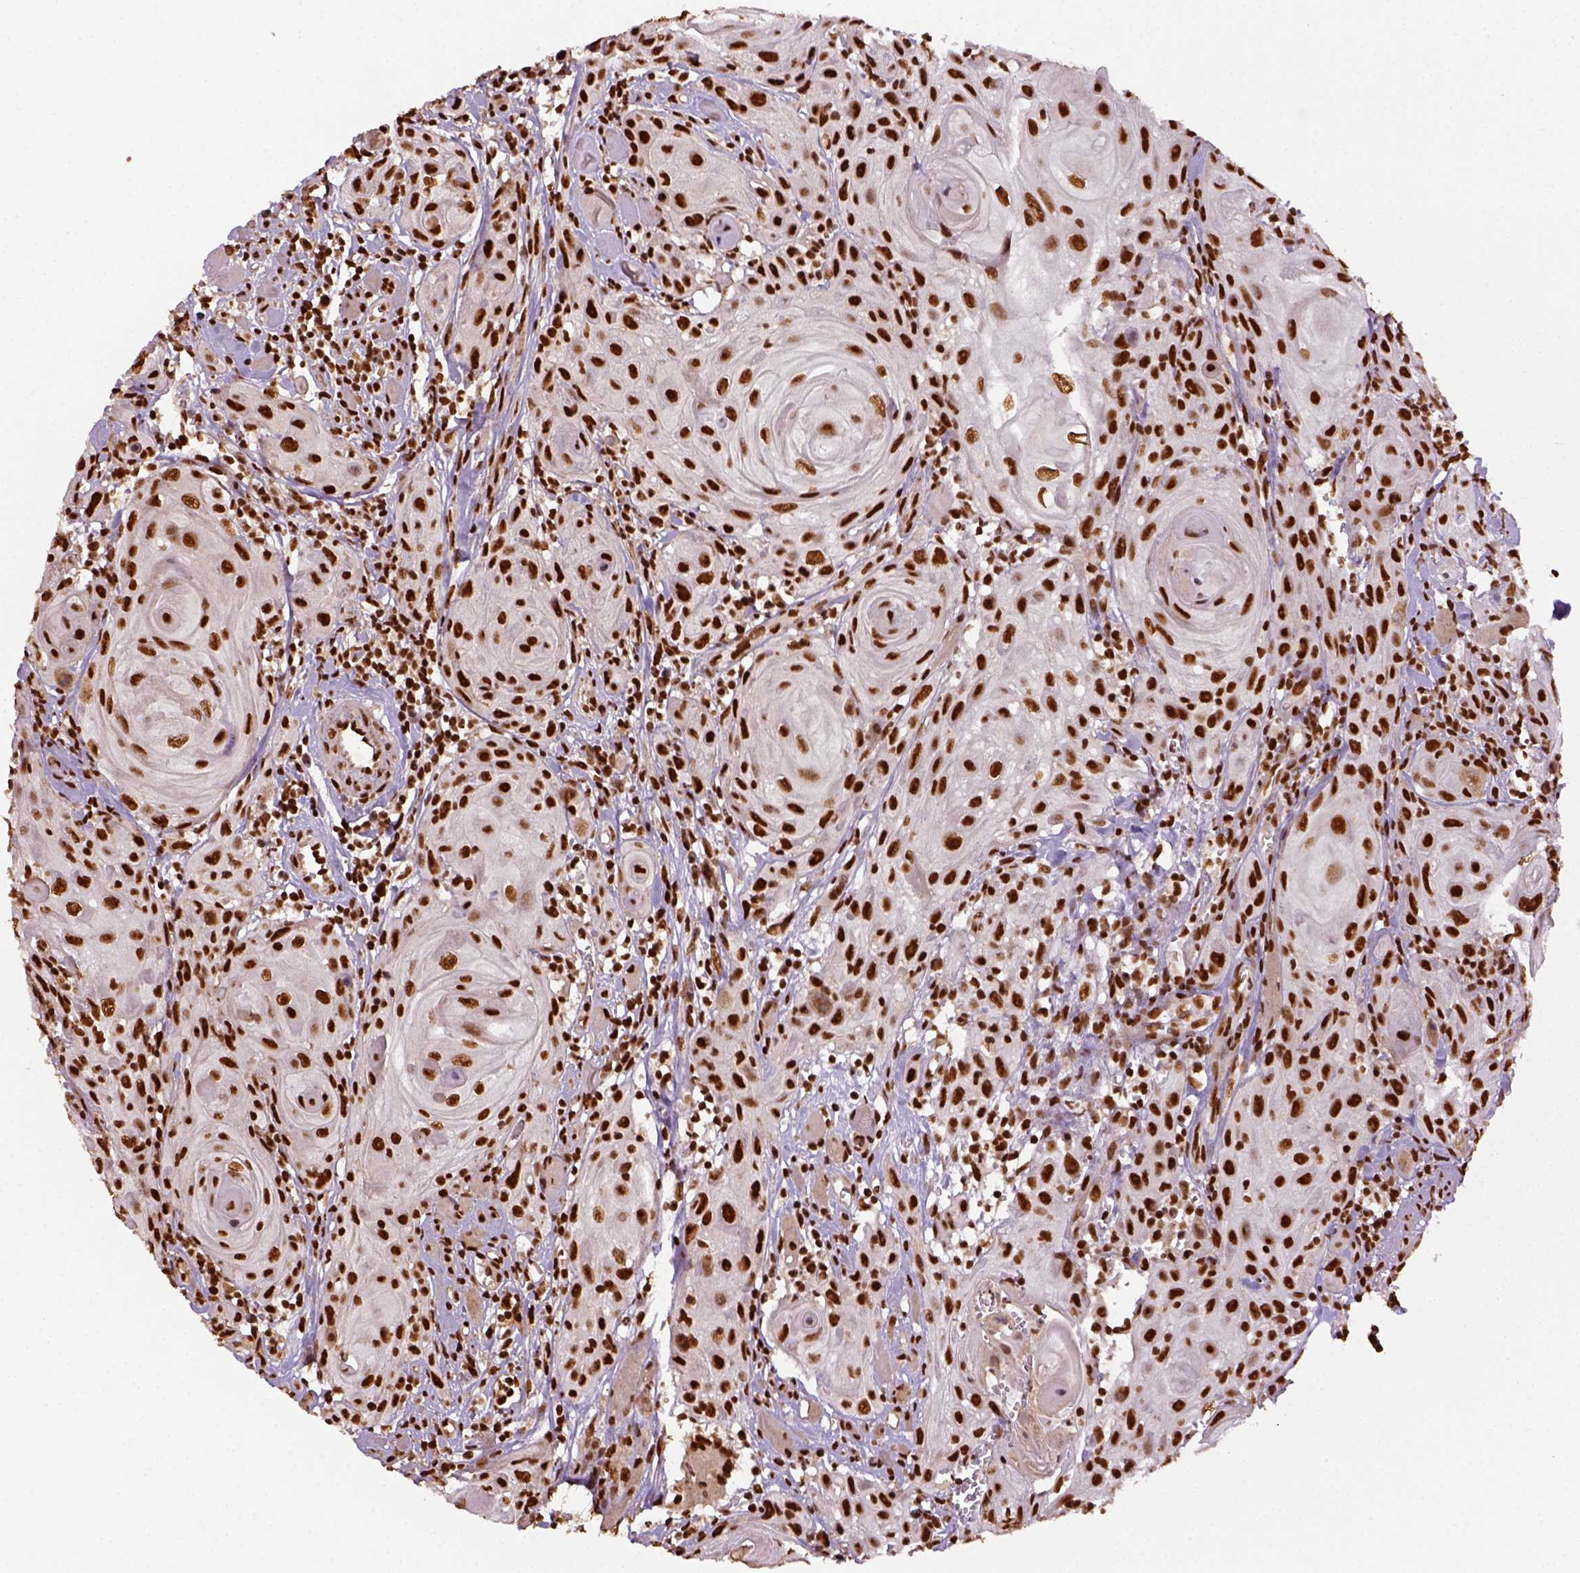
{"staining": {"intensity": "strong", "quantity": ">75%", "location": "nuclear"}, "tissue": "head and neck cancer", "cell_type": "Tumor cells", "image_type": "cancer", "snomed": [{"axis": "morphology", "description": "Squamous cell carcinoma, NOS"}, {"axis": "topography", "description": "Head-Neck"}], "caption": "Head and neck cancer stained with a brown dye exhibits strong nuclear positive staining in approximately >75% of tumor cells.", "gene": "CCAR1", "patient": {"sex": "female", "age": 80}}